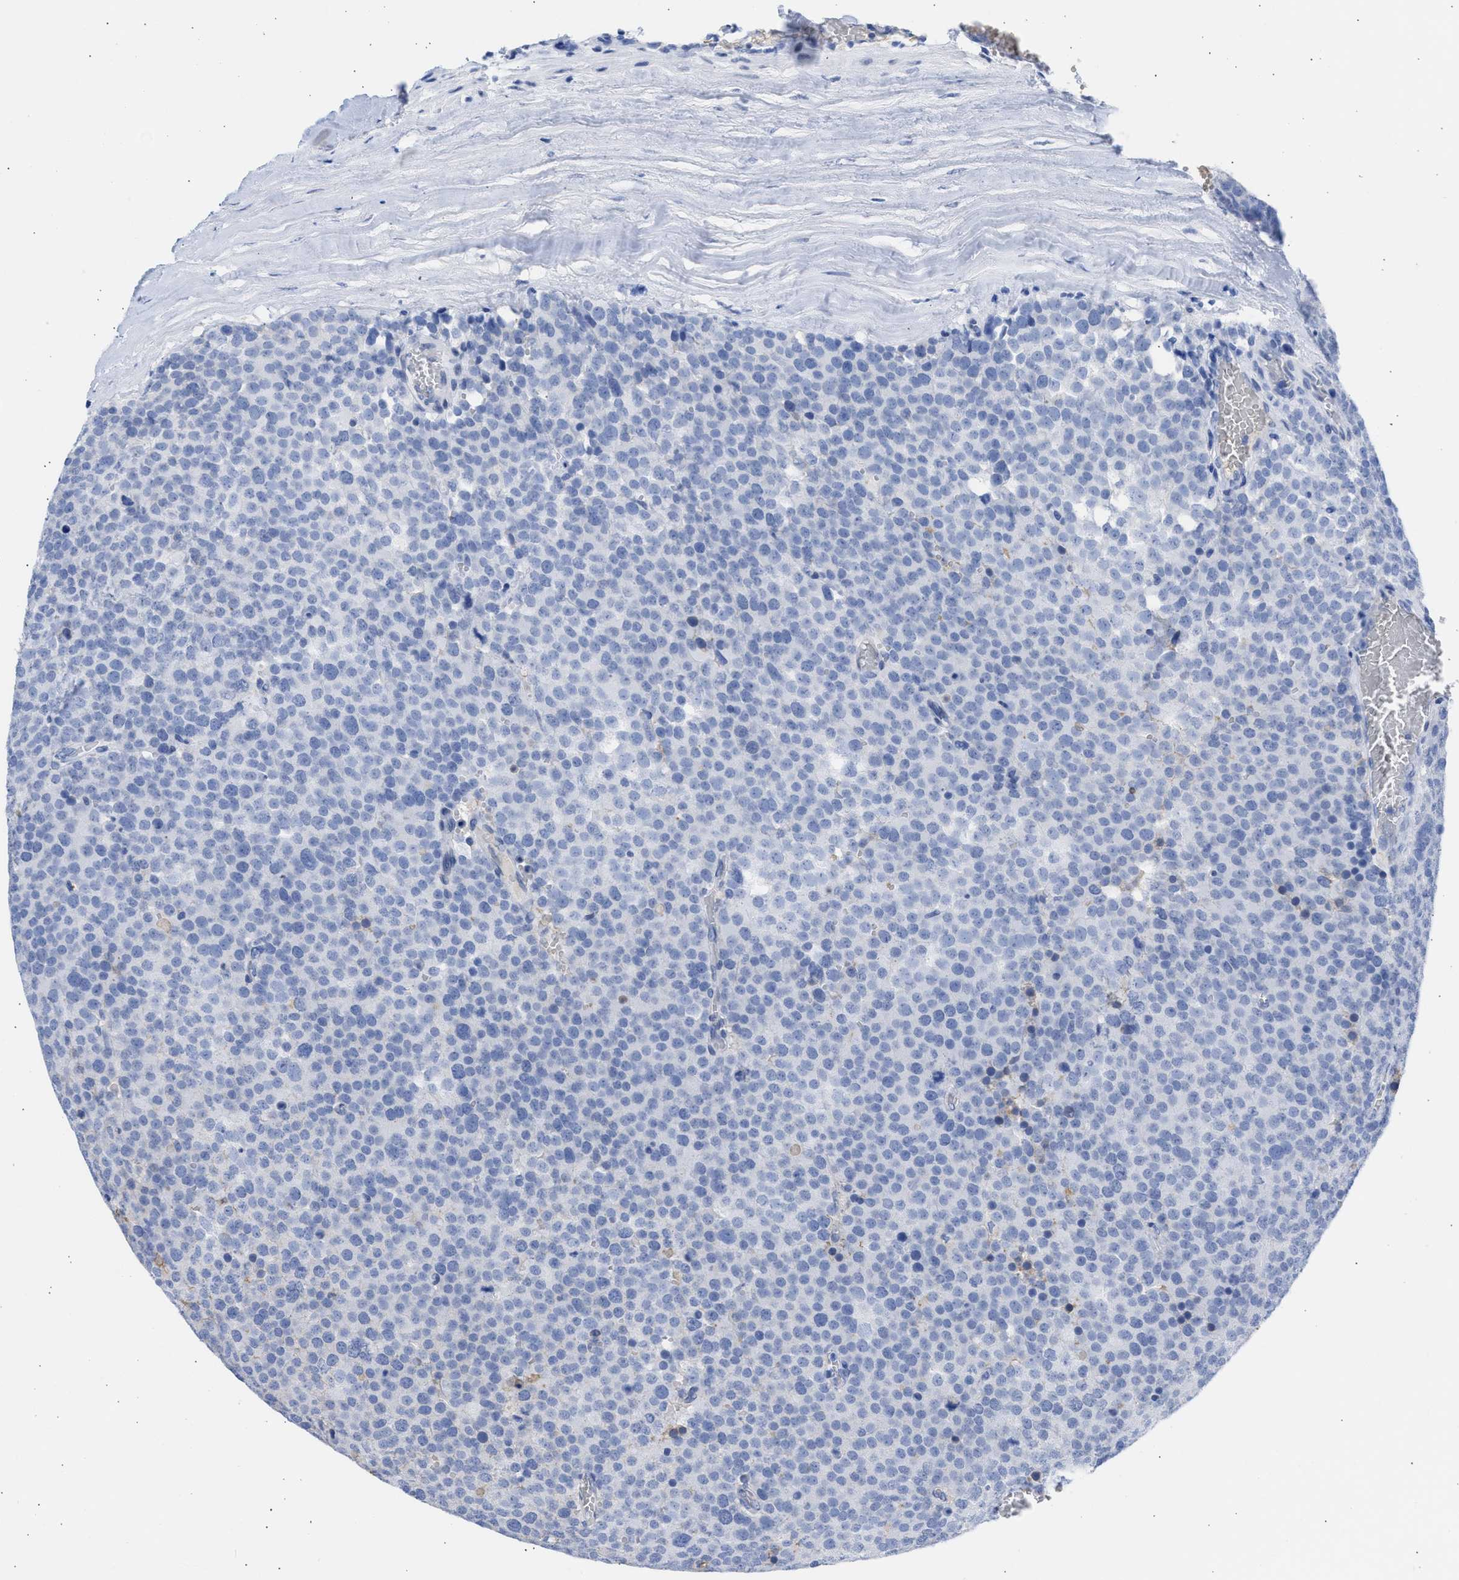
{"staining": {"intensity": "negative", "quantity": "none", "location": "none"}, "tissue": "testis cancer", "cell_type": "Tumor cells", "image_type": "cancer", "snomed": [{"axis": "morphology", "description": "Normal tissue, NOS"}, {"axis": "morphology", "description": "Seminoma, NOS"}, {"axis": "topography", "description": "Testis"}], "caption": "A high-resolution histopathology image shows IHC staining of testis cancer, which shows no significant expression in tumor cells. Nuclei are stained in blue.", "gene": "RSPH1", "patient": {"sex": "male", "age": 71}}